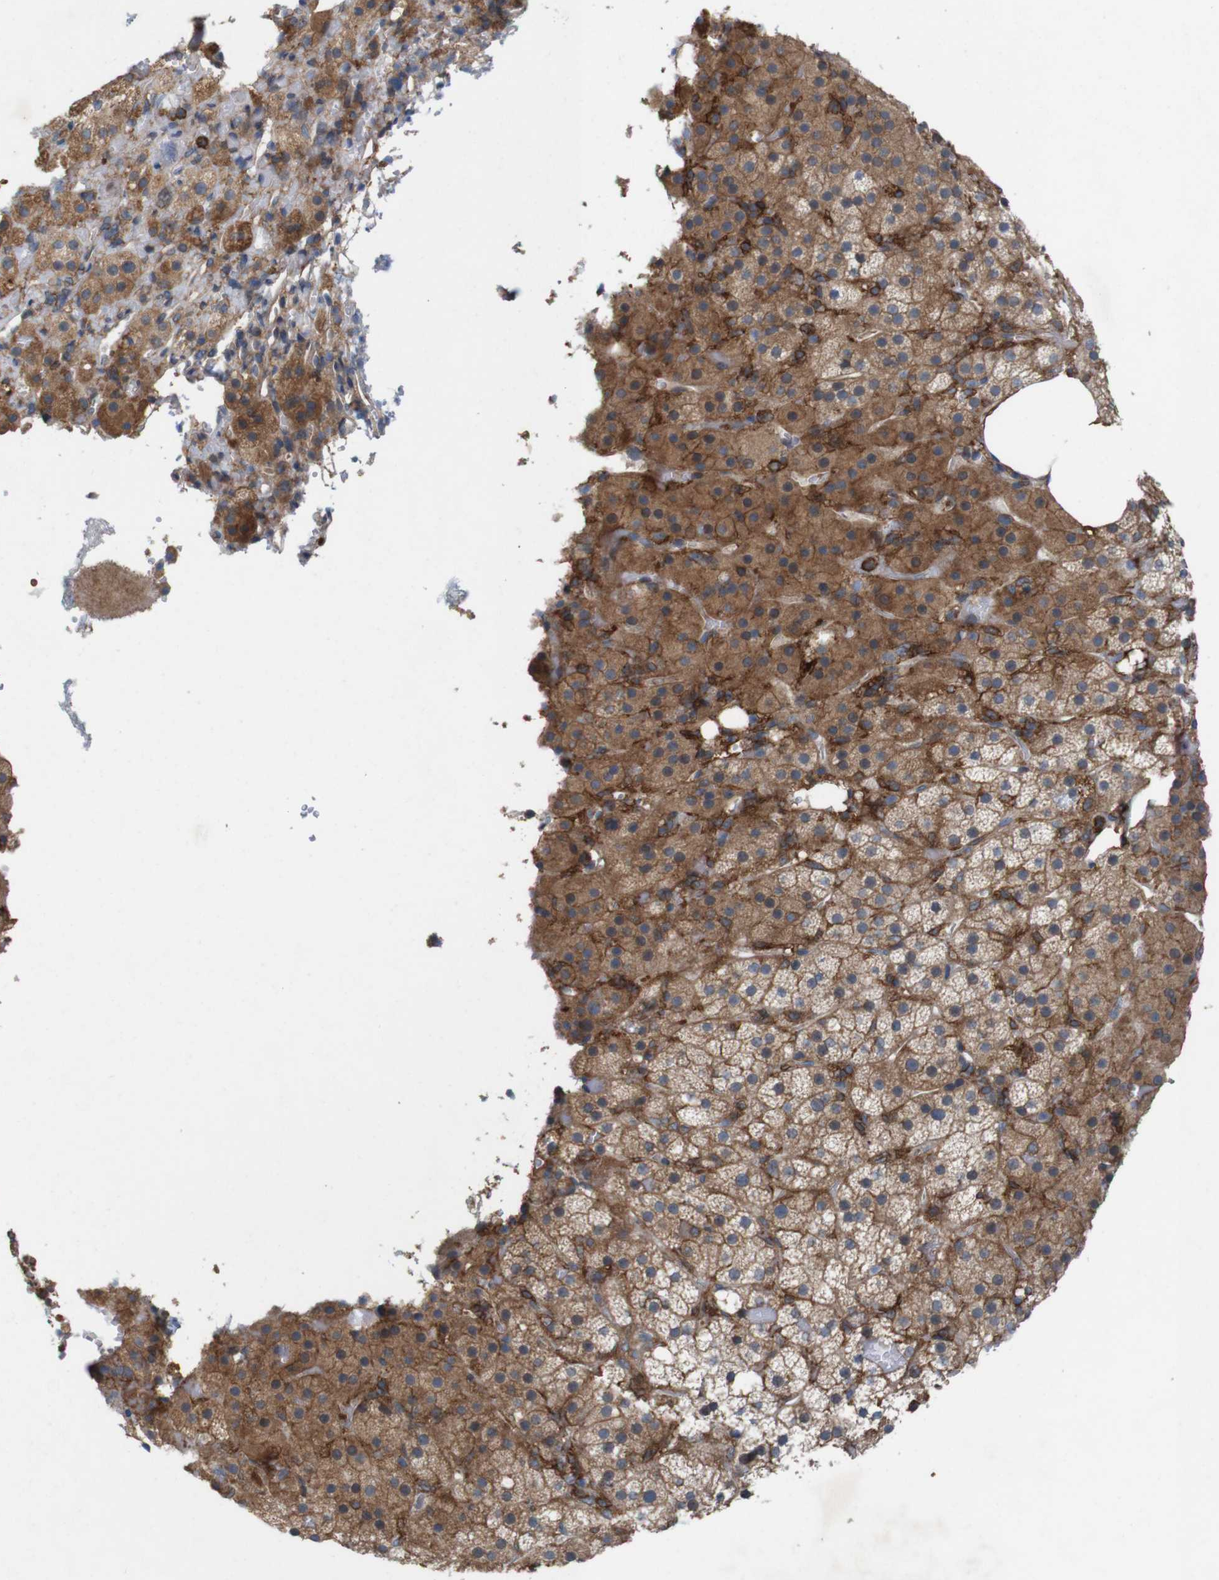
{"staining": {"intensity": "moderate", "quantity": ">75%", "location": "cytoplasmic/membranous"}, "tissue": "adrenal gland", "cell_type": "Glandular cells", "image_type": "normal", "snomed": [{"axis": "morphology", "description": "Normal tissue, NOS"}, {"axis": "topography", "description": "Adrenal gland"}], "caption": "High-magnification brightfield microscopy of benign adrenal gland stained with DAB (3,3'-diaminobenzidine) (brown) and counterstained with hematoxylin (blue). glandular cells exhibit moderate cytoplasmic/membranous positivity is seen in about>75% of cells. (DAB = brown stain, brightfield microscopy at high magnification).", "gene": "SIGLEC8", "patient": {"sex": "female", "age": 59}}